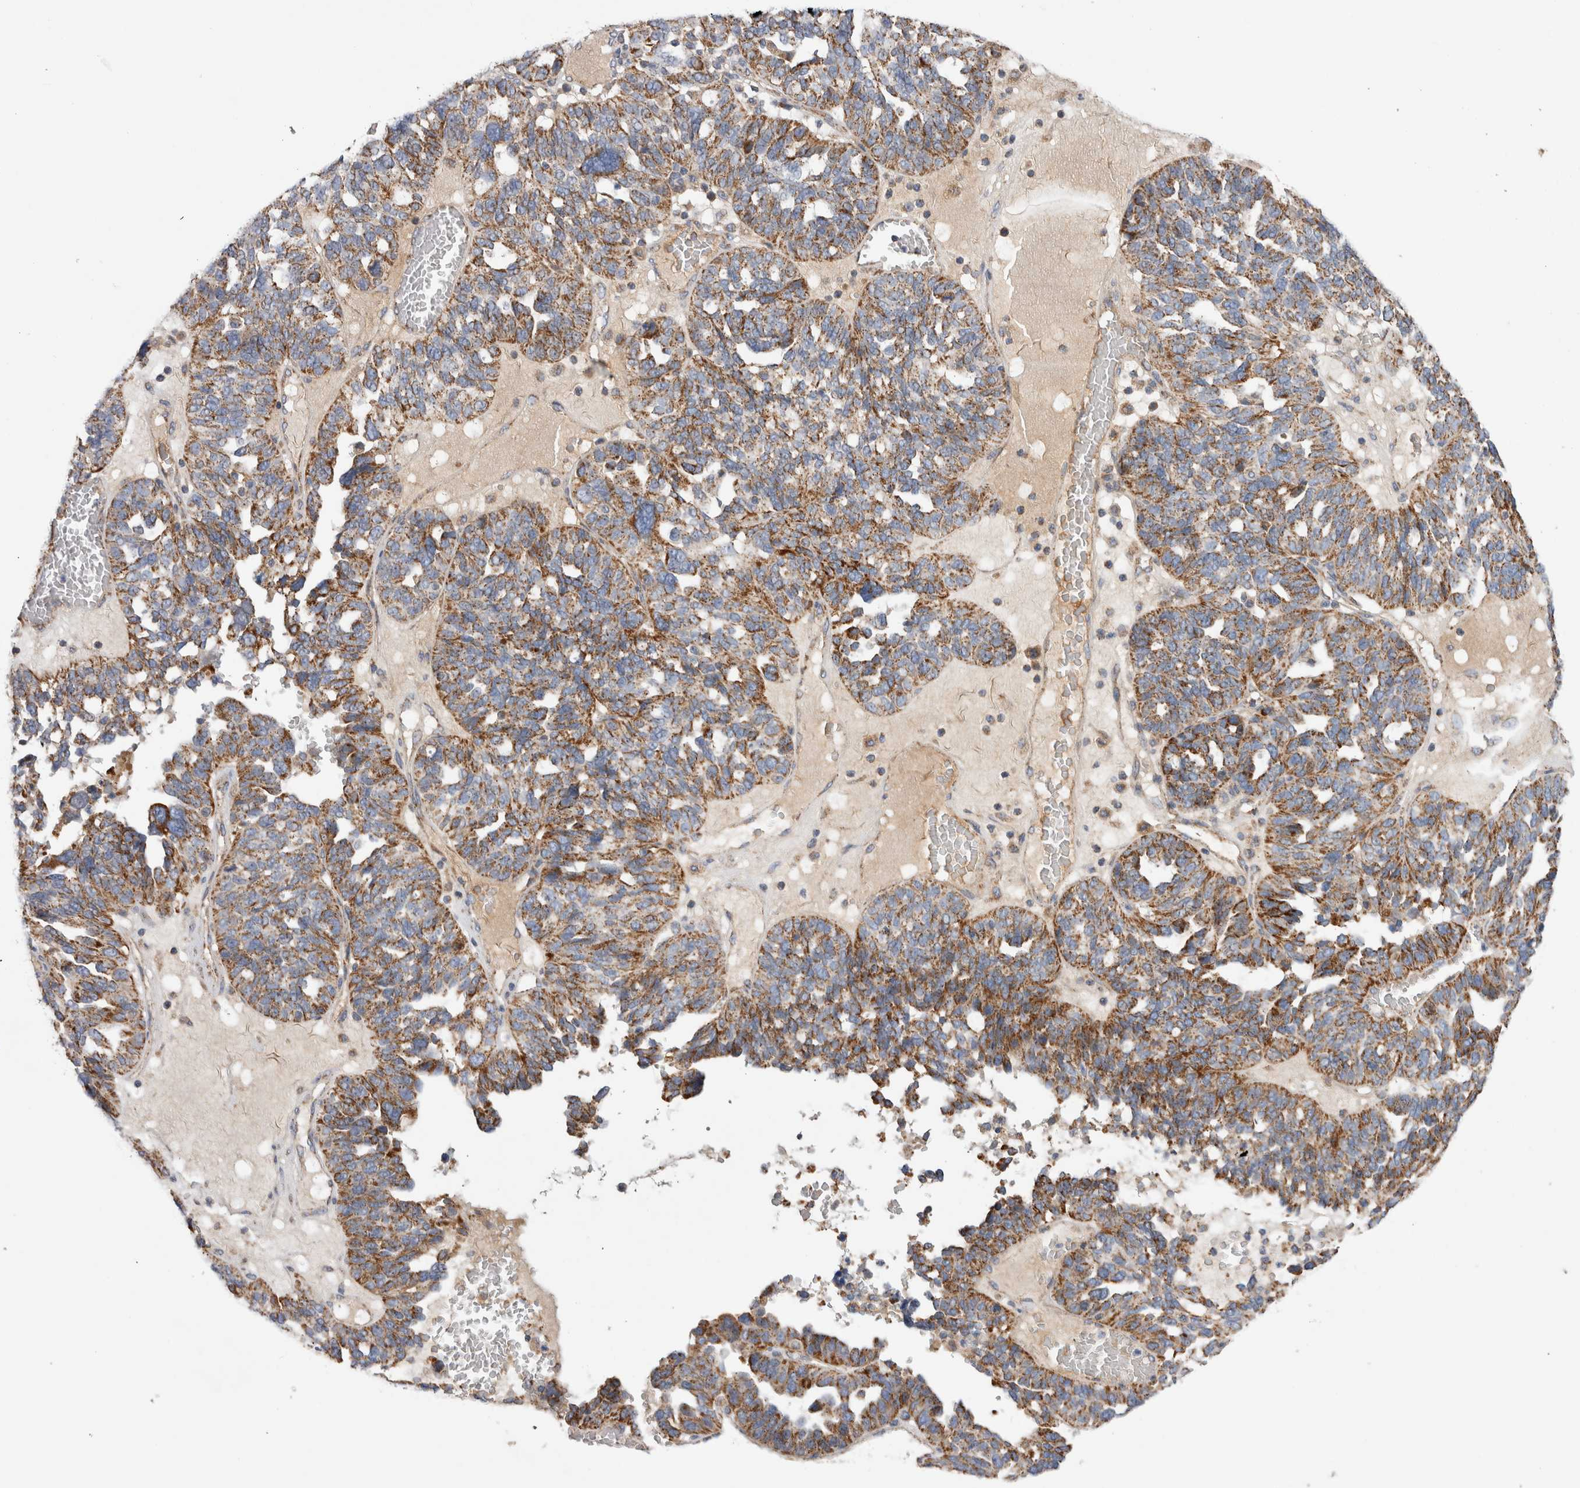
{"staining": {"intensity": "moderate", "quantity": ">75%", "location": "cytoplasmic/membranous"}, "tissue": "ovarian cancer", "cell_type": "Tumor cells", "image_type": "cancer", "snomed": [{"axis": "morphology", "description": "Cystadenocarcinoma, serous, NOS"}, {"axis": "topography", "description": "Ovary"}], "caption": "Protein expression analysis of ovarian cancer demonstrates moderate cytoplasmic/membranous staining in approximately >75% of tumor cells.", "gene": "IARS2", "patient": {"sex": "female", "age": 59}}